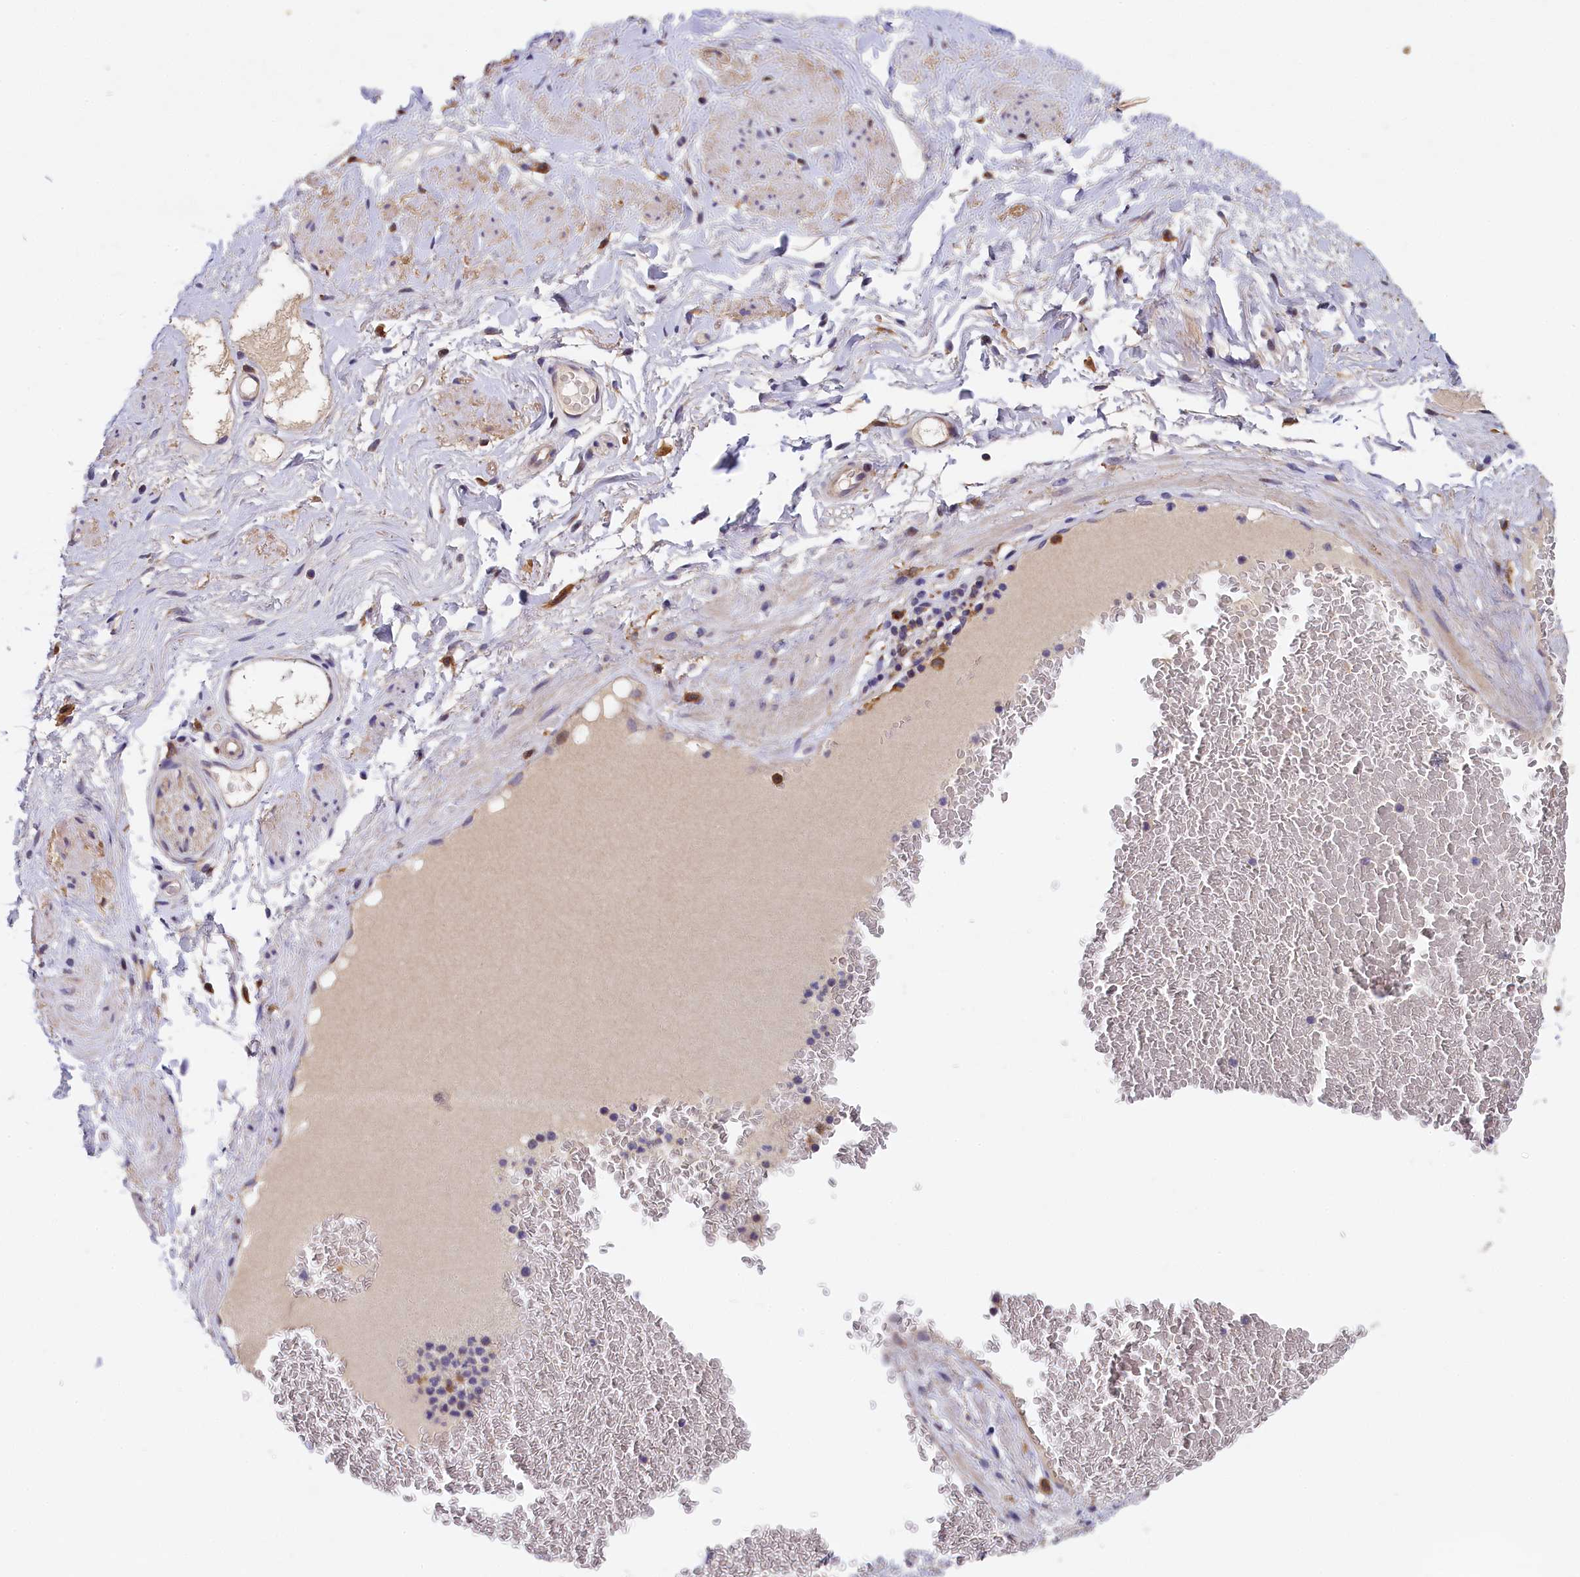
{"staining": {"intensity": "moderate", "quantity": "25%-75%", "location": "cytoplasmic/membranous"}, "tissue": "soft tissue", "cell_type": "Chondrocytes", "image_type": "normal", "snomed": [{"axis": "morphology", "description": "Normal tissue, NOS"}, {"axis": "morphology", "description": "Adenocarcinoma, NOS"}, {"axis": "topography", "description": "Rectum"}, {"axis": "topography", "description": "Vagina"}, {"axis": "topography", "description": "Peripheral nerve tissue"}], "caption": "Protein expression analysis of benign soft tissue reveals moderate cytoplasmic/membranous positivity in about 25%-75% of chondrocytes.", "gene": "NAIP", "patient": {"sex": "female", "age": 71}}